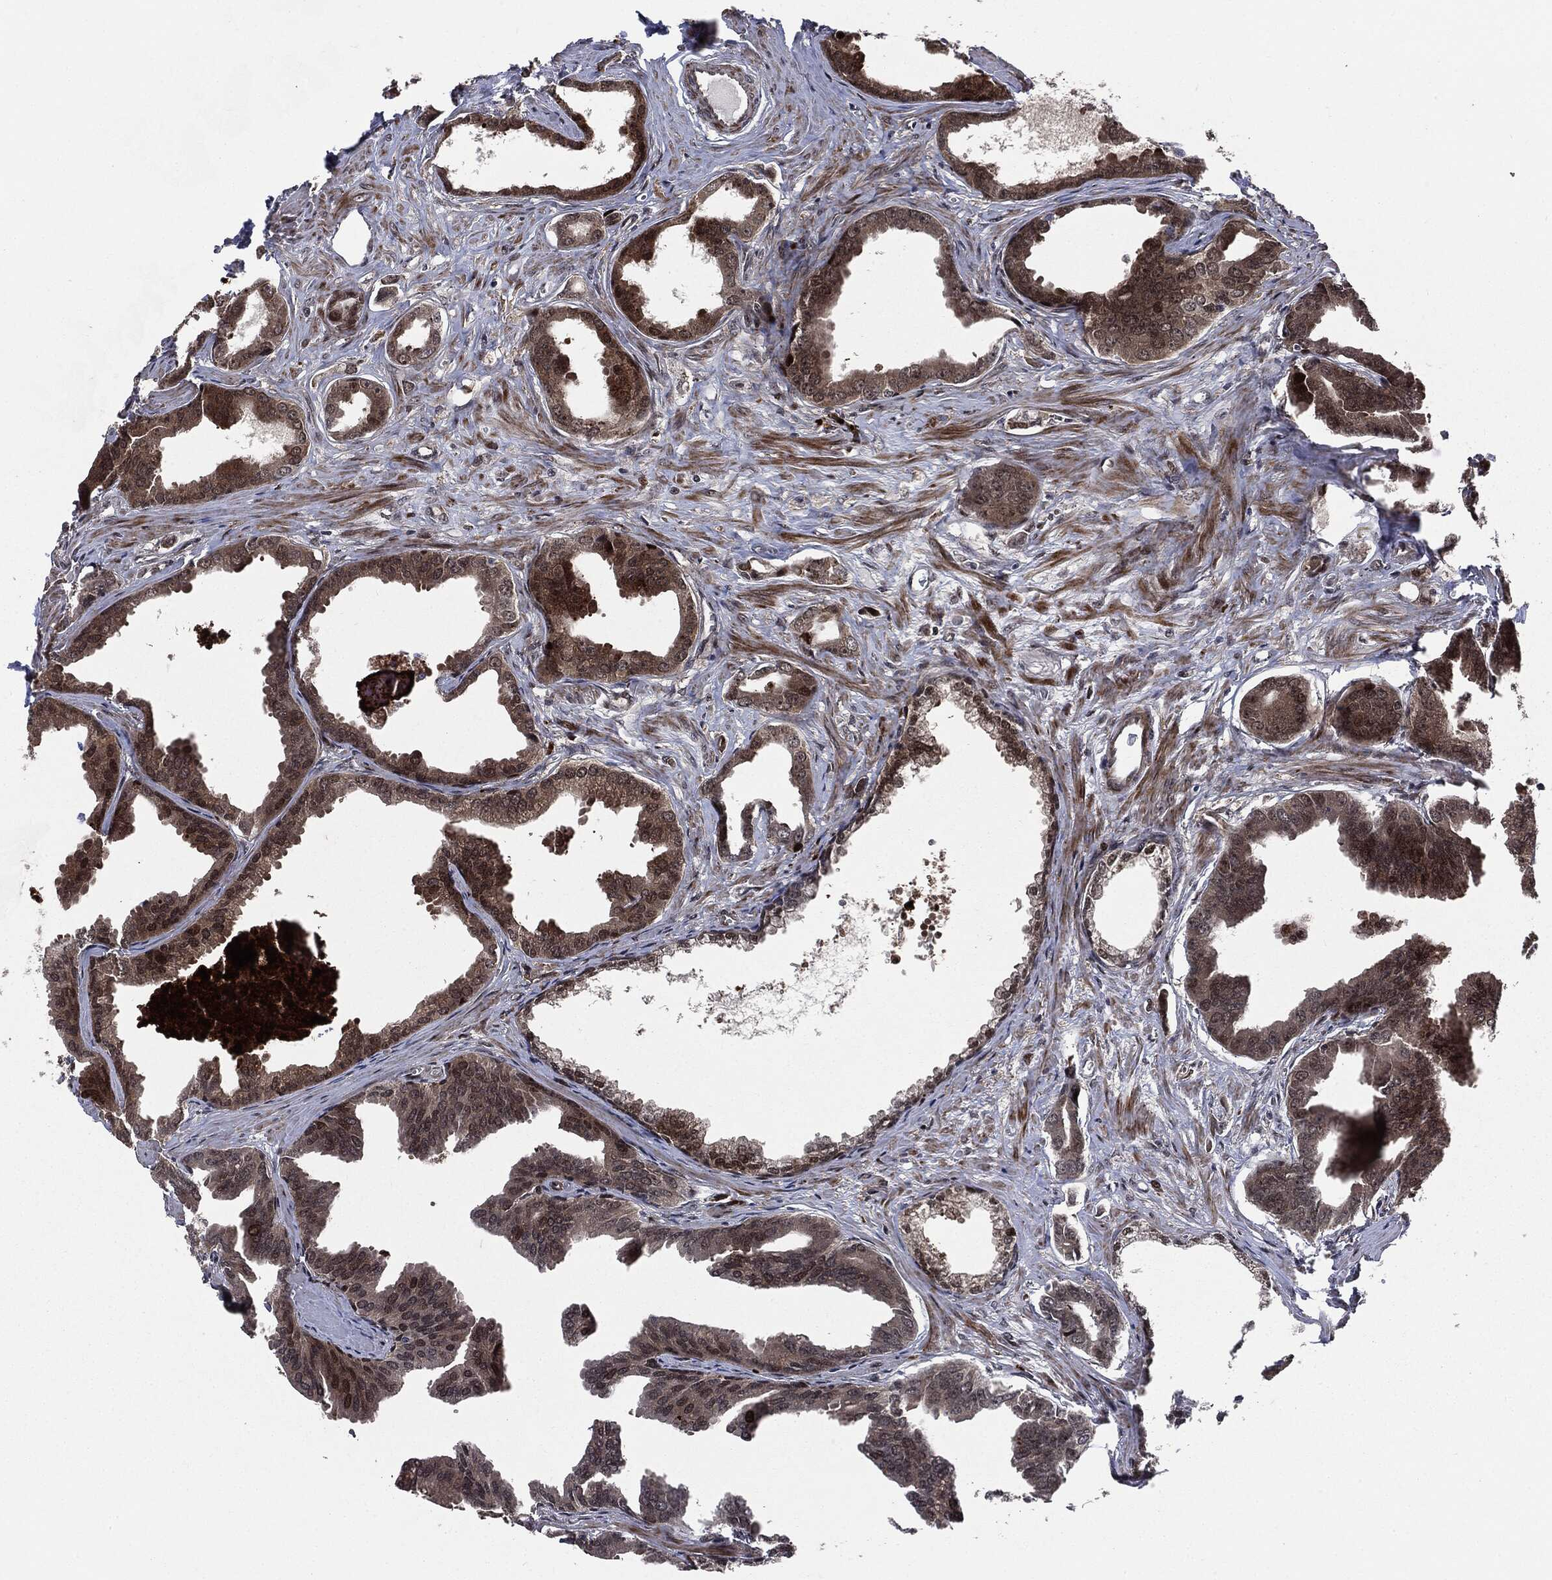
{"staining": {"intensity": "moderate", "quantity": ">75%", "location": "cytoplasmic/membranous,nuclear"}, "tissue": "prostate cancer", "cell_type": "Tumor cells", "image_type": "cancer", "snomed": [{"axis": "morphology", "description": "Adenocarcinoma, NOS"}, {"axis": "topography", "description": "Prostate"}], "caption": "Moderate cytoplasmic/membranous and nuclear staining is identified in approximately >75% of tumor cells in prostate cancer (adenocarcinoma).", "gene": "SMAD4", "patient": {"sex": "male", "age": 66}}